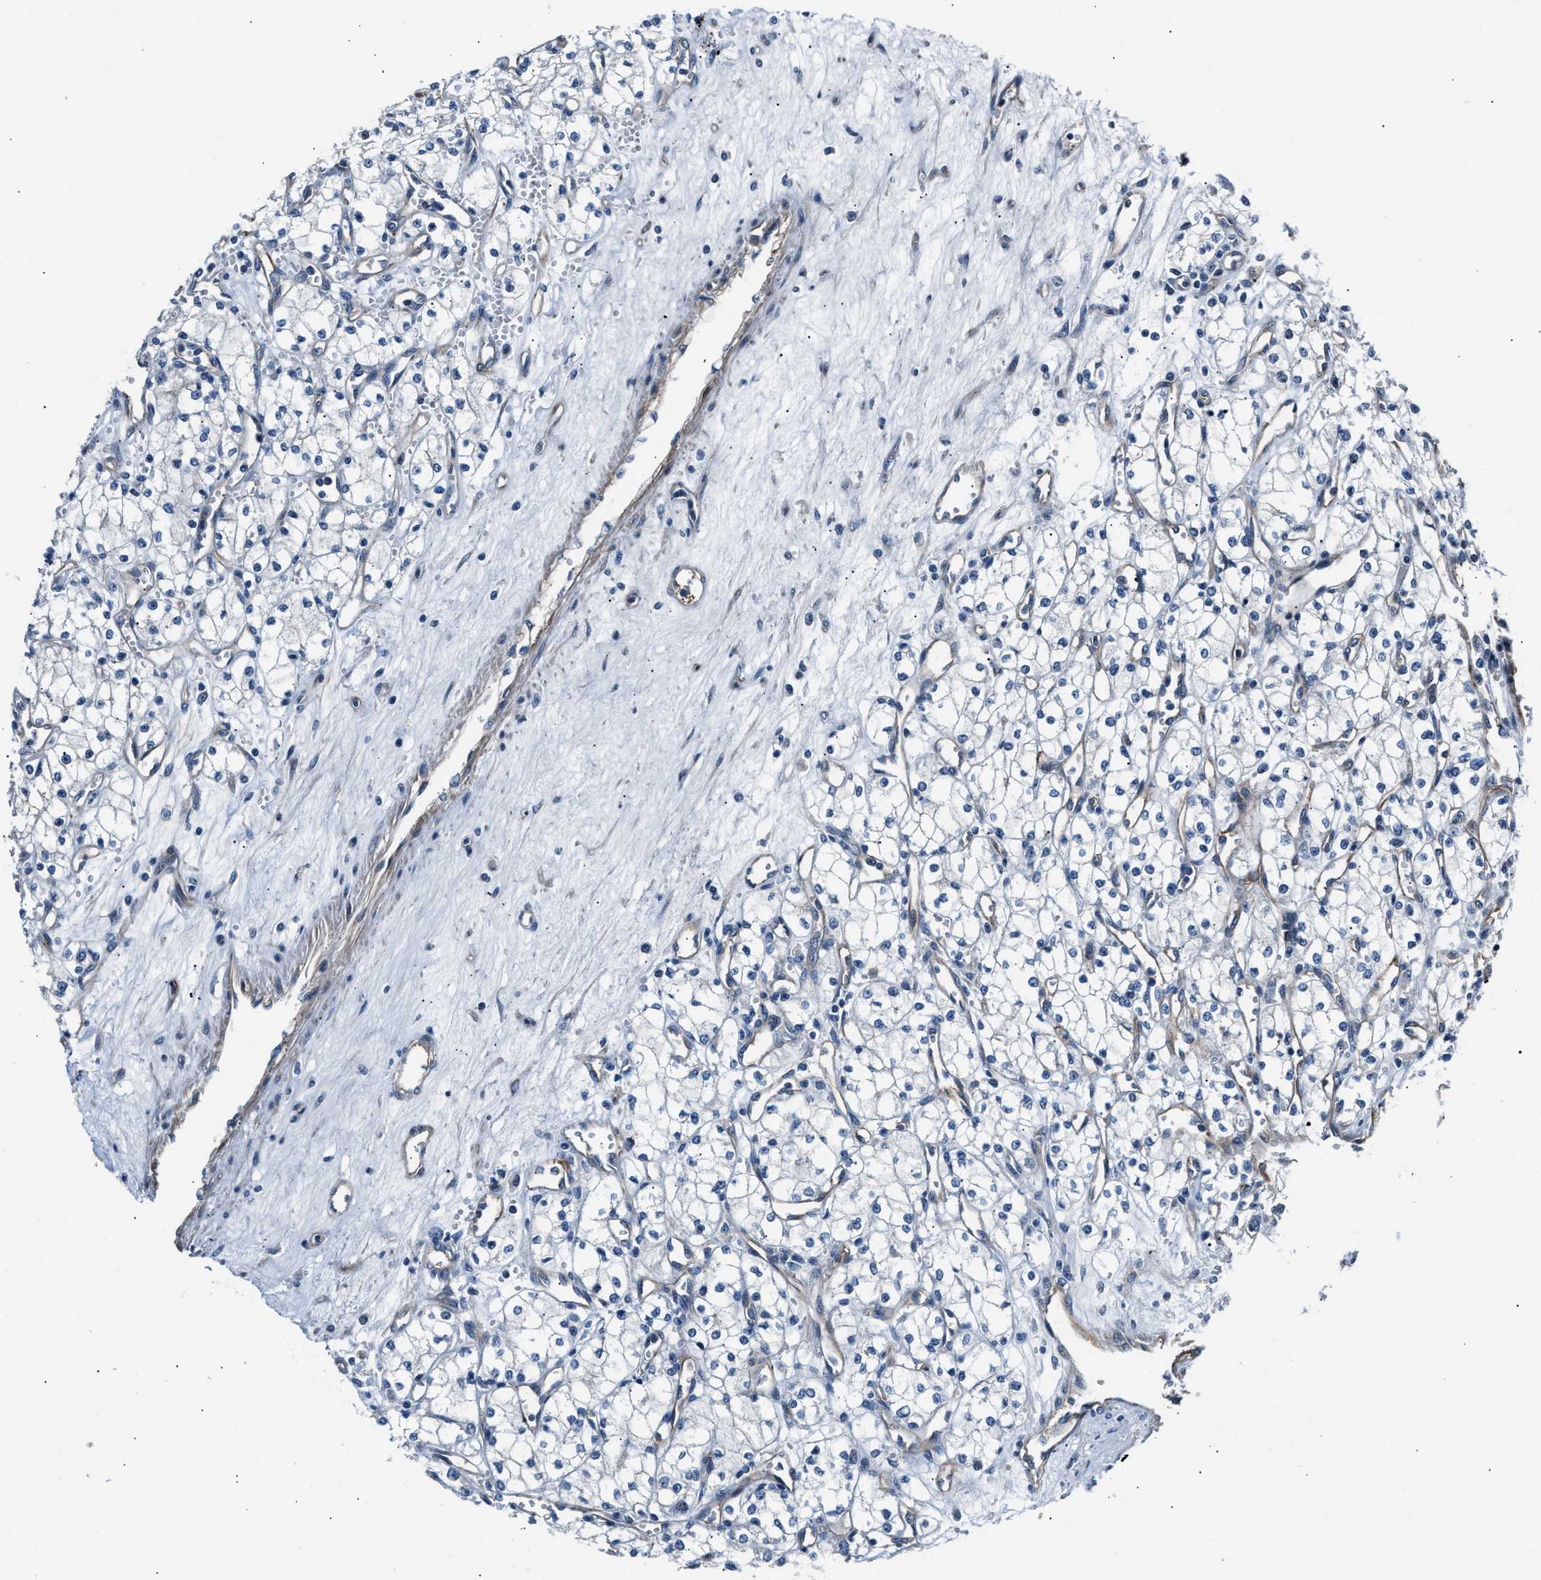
{"staining": {"intensity": "negative", "quantity": "none", "location": "none"}, "tissue": "renal cancer", "cell_type": "Tumor cells", "image_type": "cancer", "snomed": [{"axis": "morphology", "description": "Adenocarcinoma, NOS"}, {"axis": "topography", "description": "Kidney"}], "caption": "DAB immunohistochemical staining of human renal adenocarcinoma shows no significant expression in tumor cells. (DAB immunohistochemistry with hematoxylin counter stain).", "gene": "MPDZ", "patient": {"sex": "male", "age": 59}}